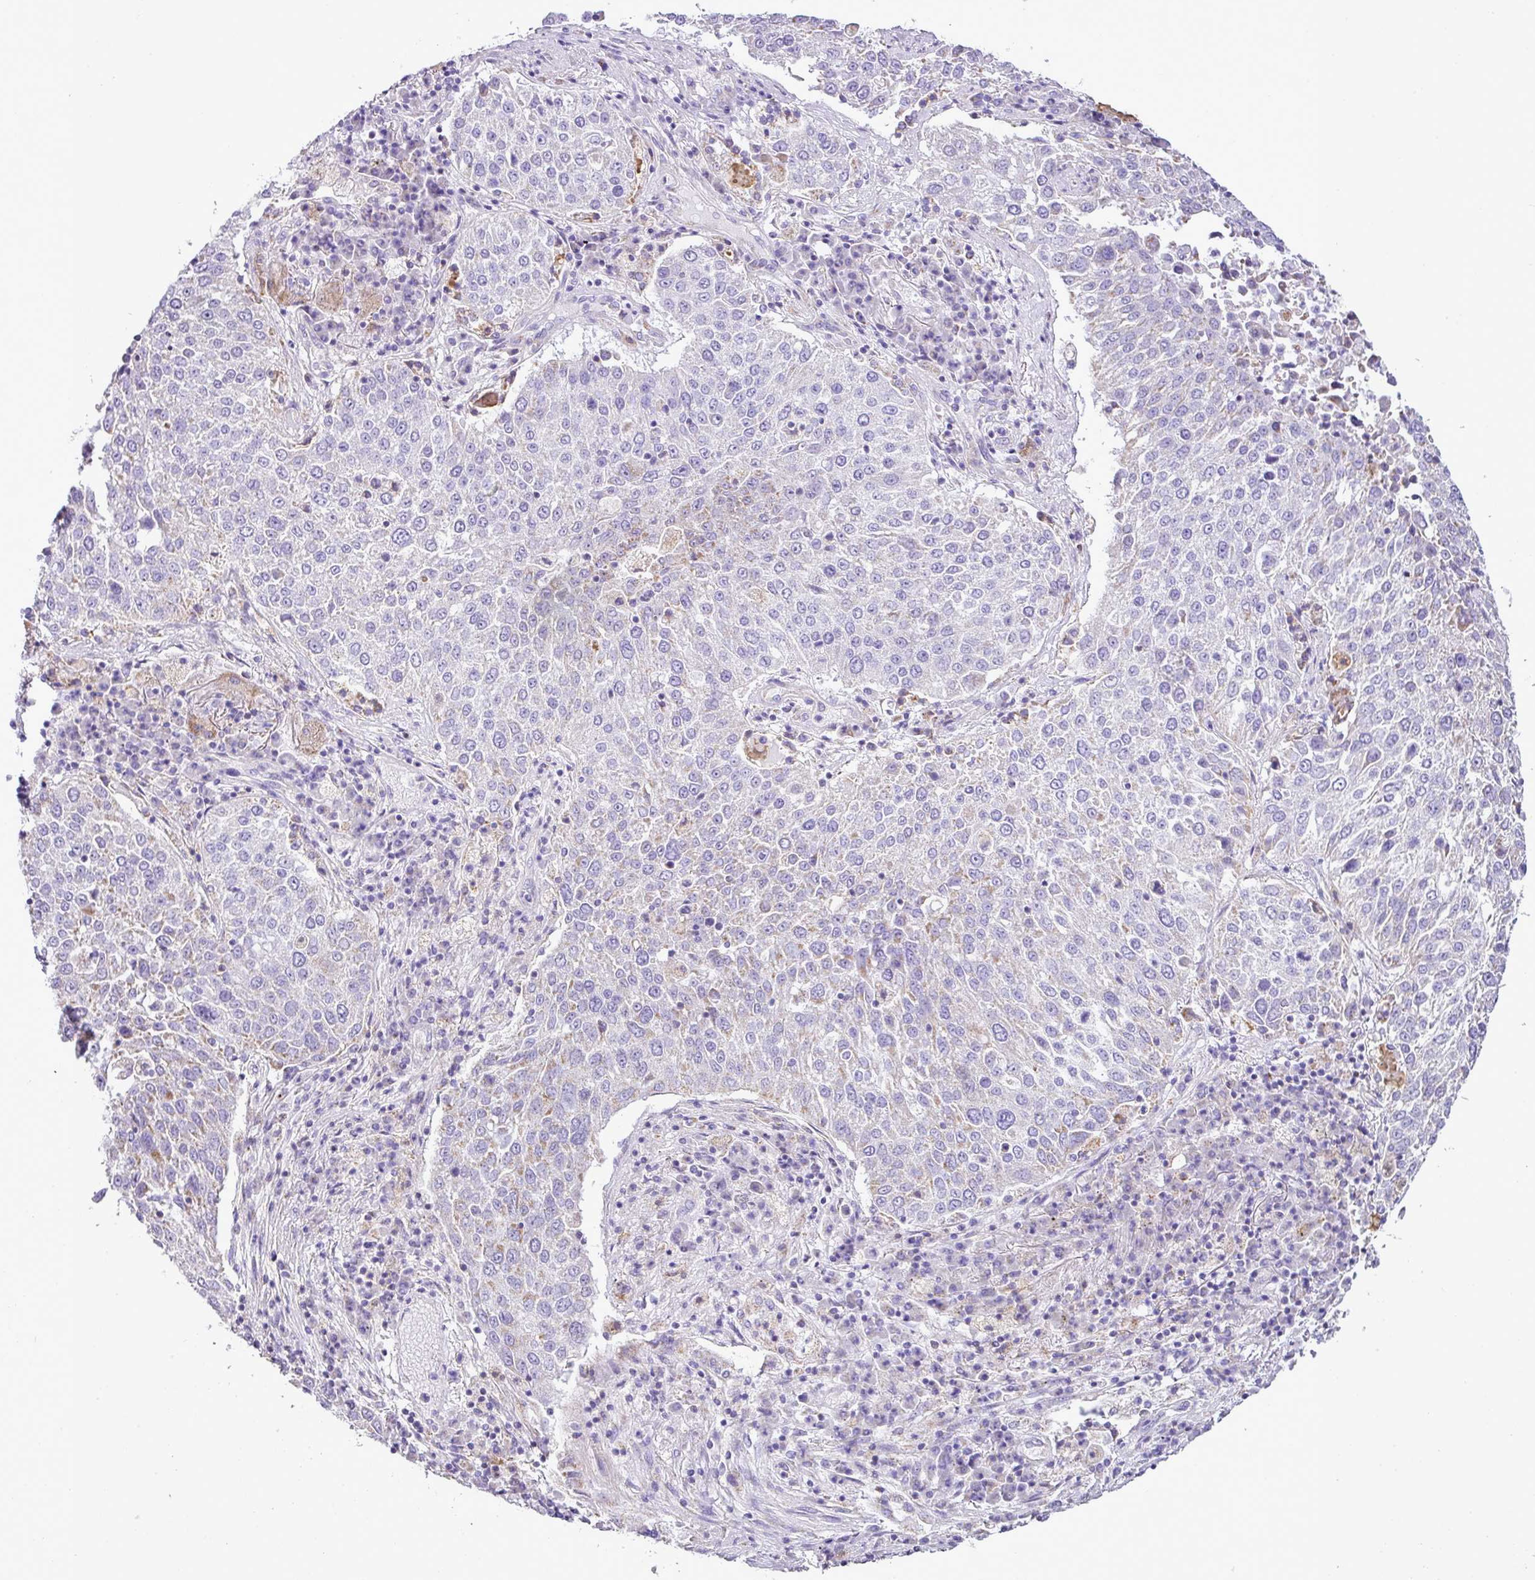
{"staining": {"intensity": "weak", "quantity": "<25%", "location": "cytoplasmic/membranous"}, "tissue": "lung cancer", "cell_type": "Tumor cells", "image_type": "cancer", "snomed": [{"axis": "morphology", "description": "Squamous cell carcinoma, NOS"}, {"axis": "topography", "description": "Lung"}], "caption": "An IHC micrograph of lung cancer is shown. There is no staining in tumor cells of lung cancer. (Brightfield microscopy of DAB immunohistochemistry at high magnification).", "gene": "PGAP4", "patient": {"sex": "male", "age": 65}}